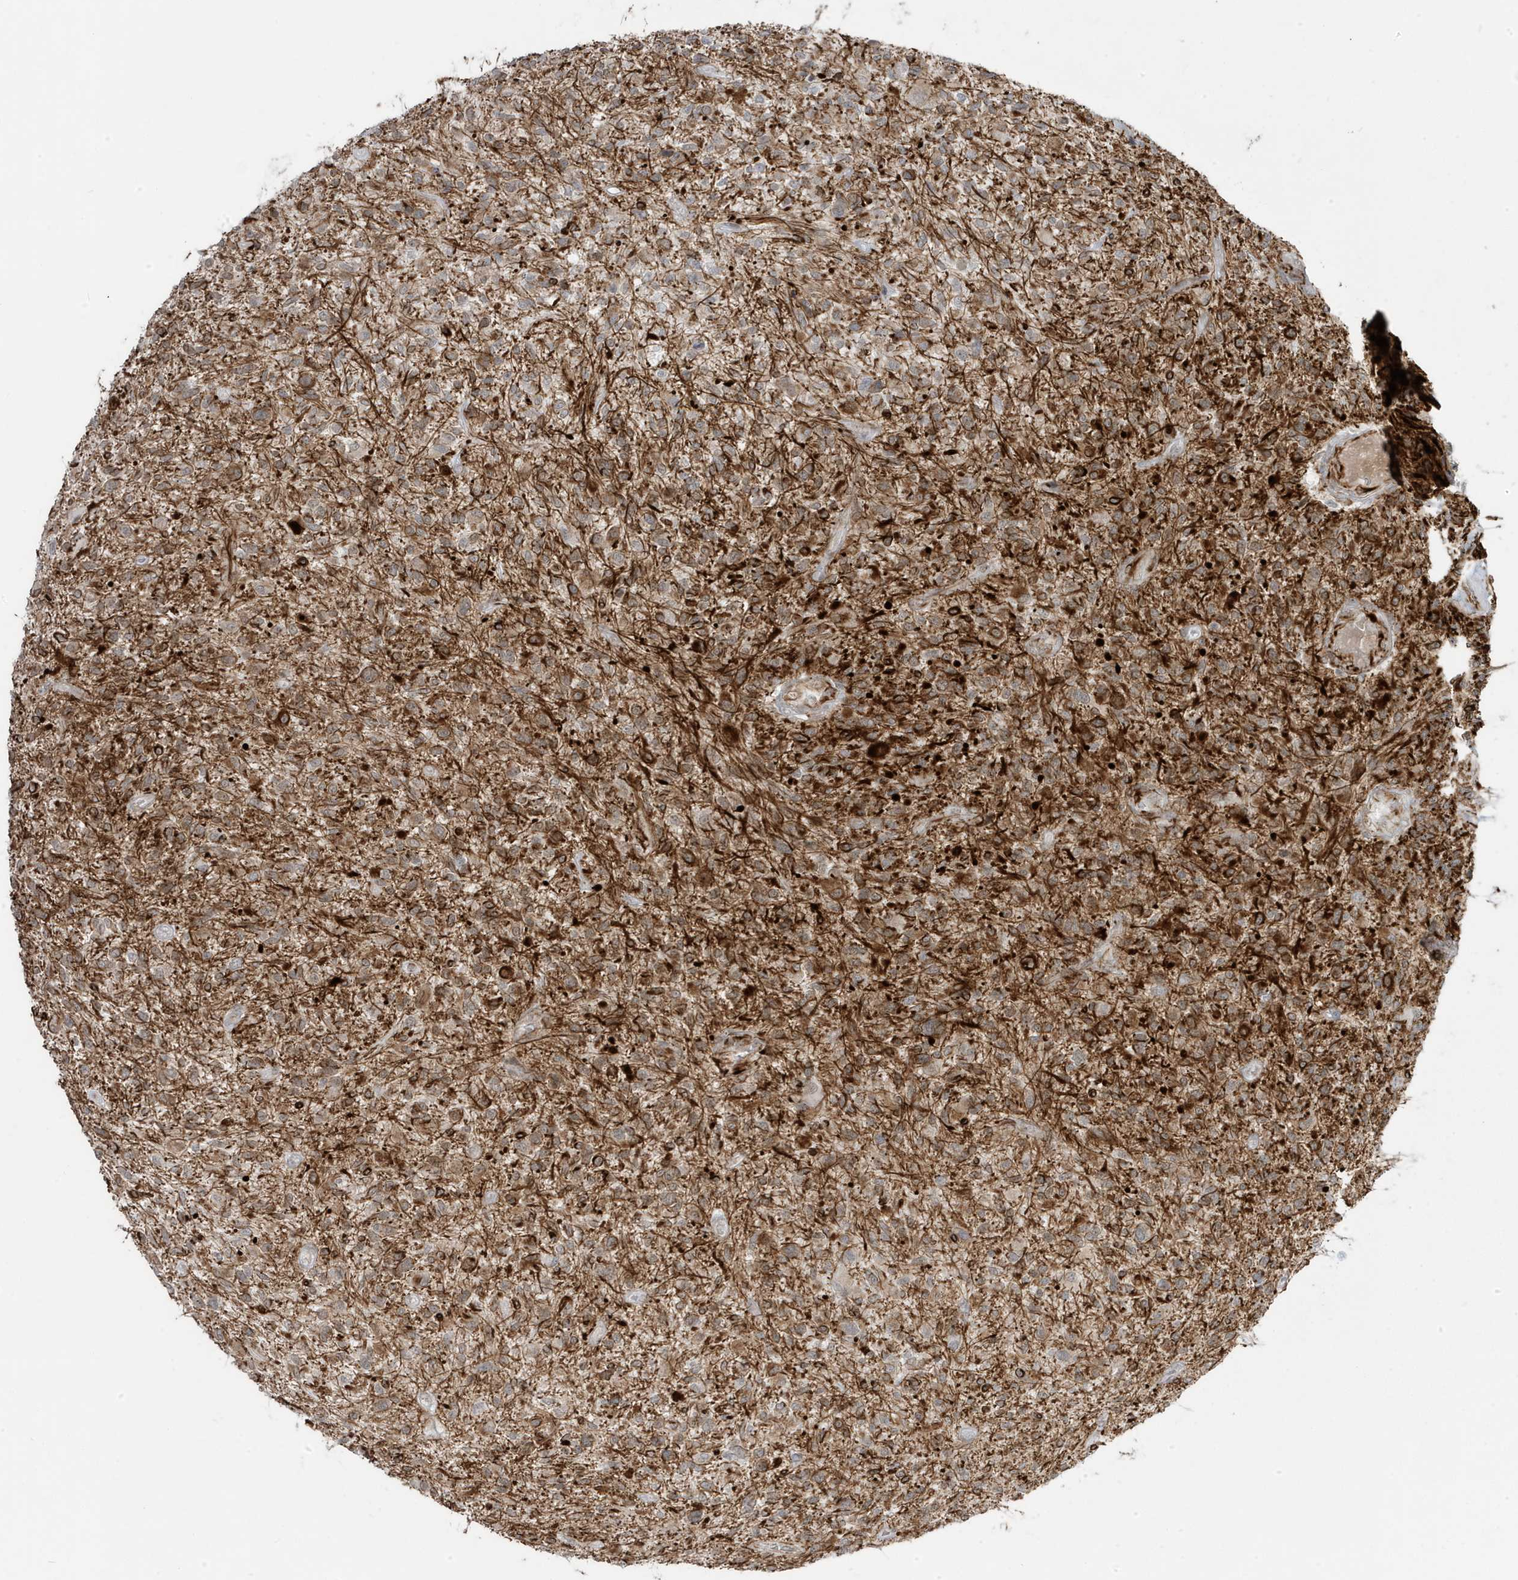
{"staining": {"intensity": "strong", "quantity": "25%-75%", "location": "cytoplasmic/membranous"}, "tissue": "glioma", "cell_type": "Tumor cells", "image_type": "cancer", "snomed": [{"axis": "morphology", "description": "Glioma, malignant, High grade"}, {"axis": "topography", "description": "Brain"}], "caption": "There is high levels of strong cytoplasmic/membranous staining in tumor cells of glioma, as demonstrated by immunohistochemical staining (brown color).", "gene": "ADAMTSL3", "patient": {"sex": "male", "age": 47}}